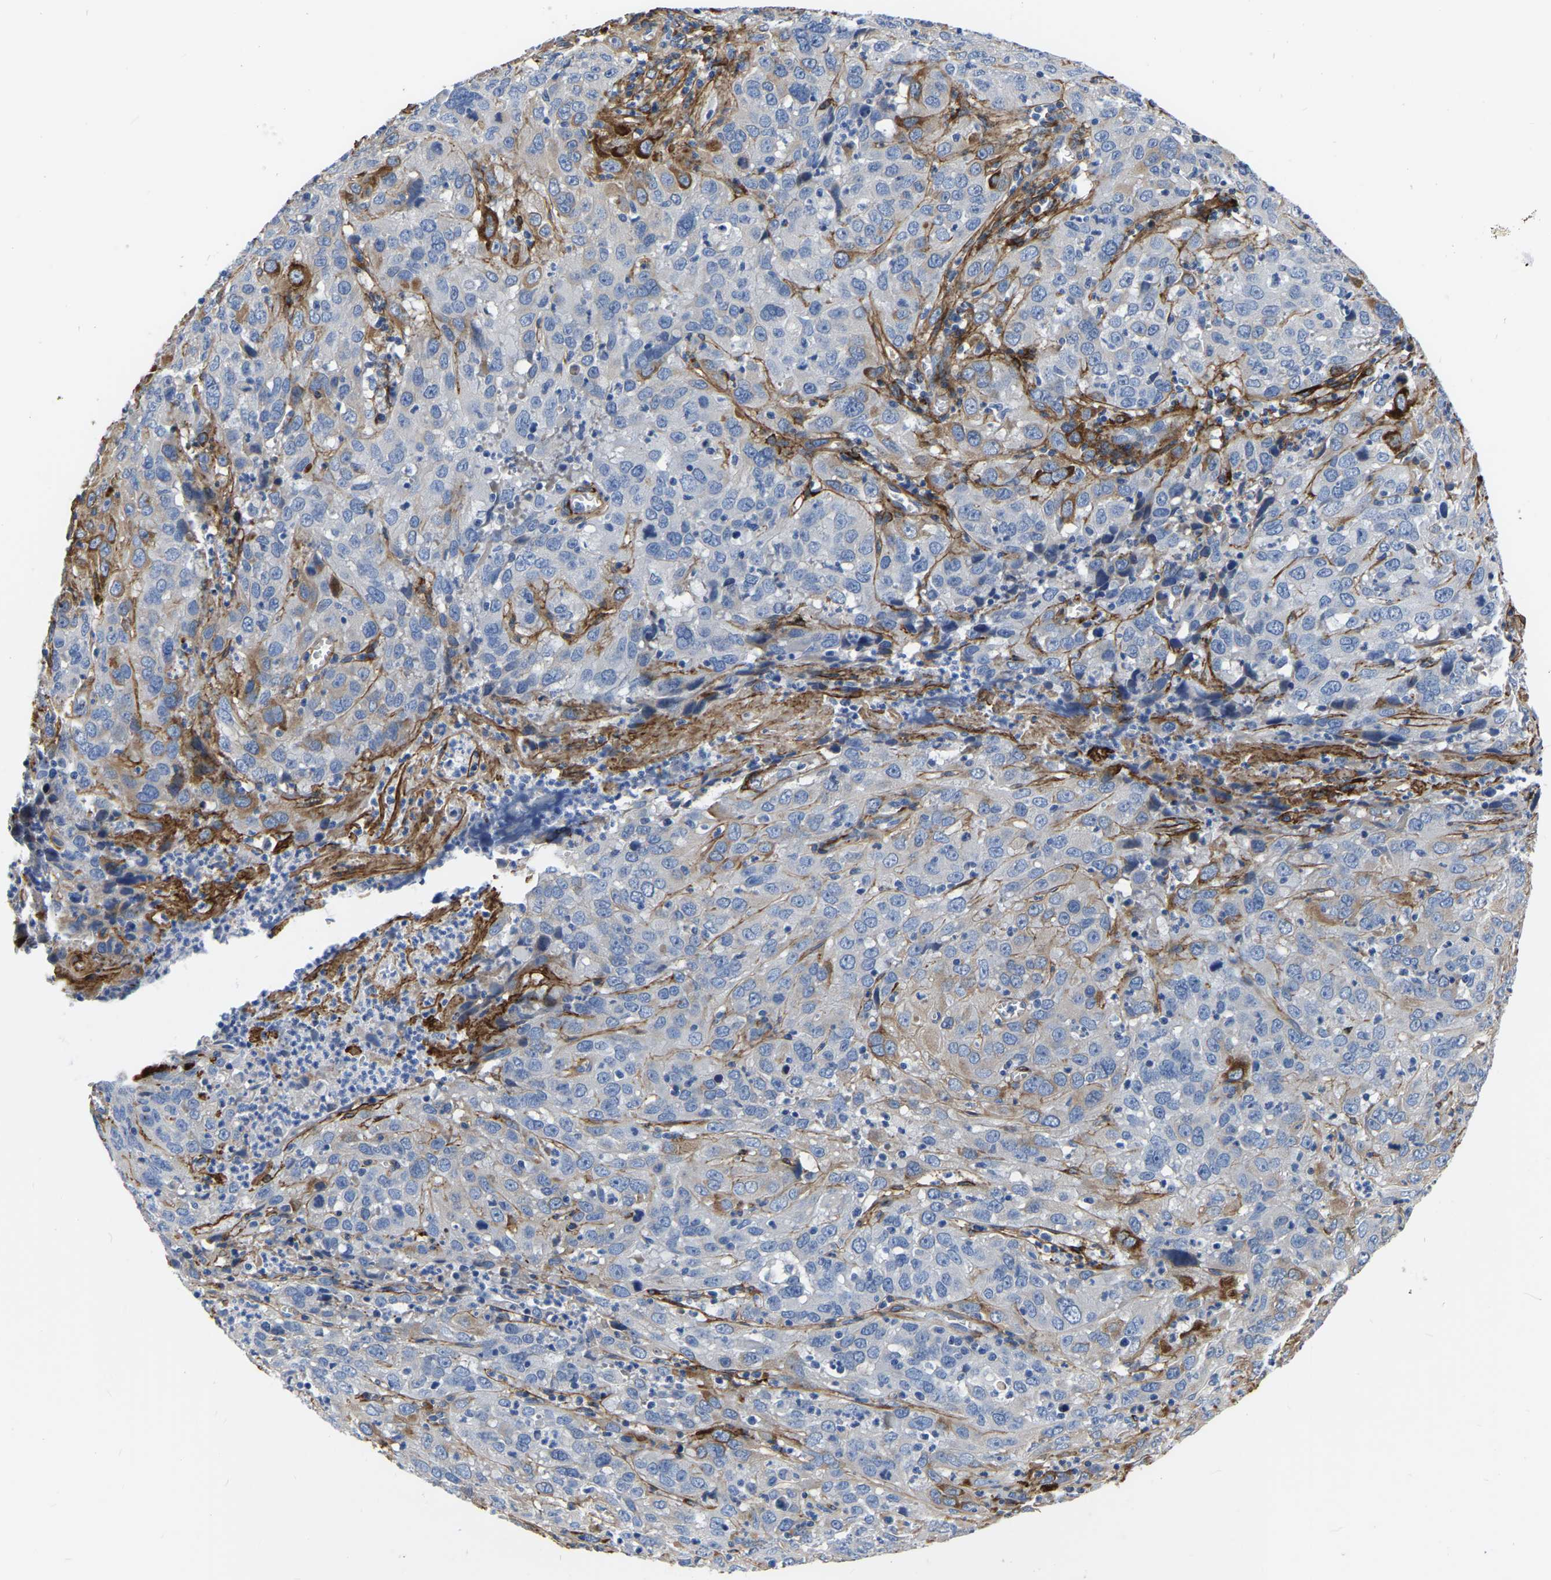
{"staining": {"intensity": "moderate", "quantity": "<25%", "location": "cytoplasmic/membranous"}, "tissue": "cervical cancer", "cell_type": "Tumor cells", "image_type": "cancer", "snomed": [{"axis": "morphology", "description": "Squamous cell carcinoma, NOS"}, {"axis": "topography", "description": "Cervix"}], "caption": "This photomicrograph demonstrates immunohistochemistry (IHC) staining of human cervical cancer, with low moderate cytoplasmic/membranous staining in about <25% of tumor cells.", "gene": "COL6A1", "patient": {"sex": "female", "age": 32}}